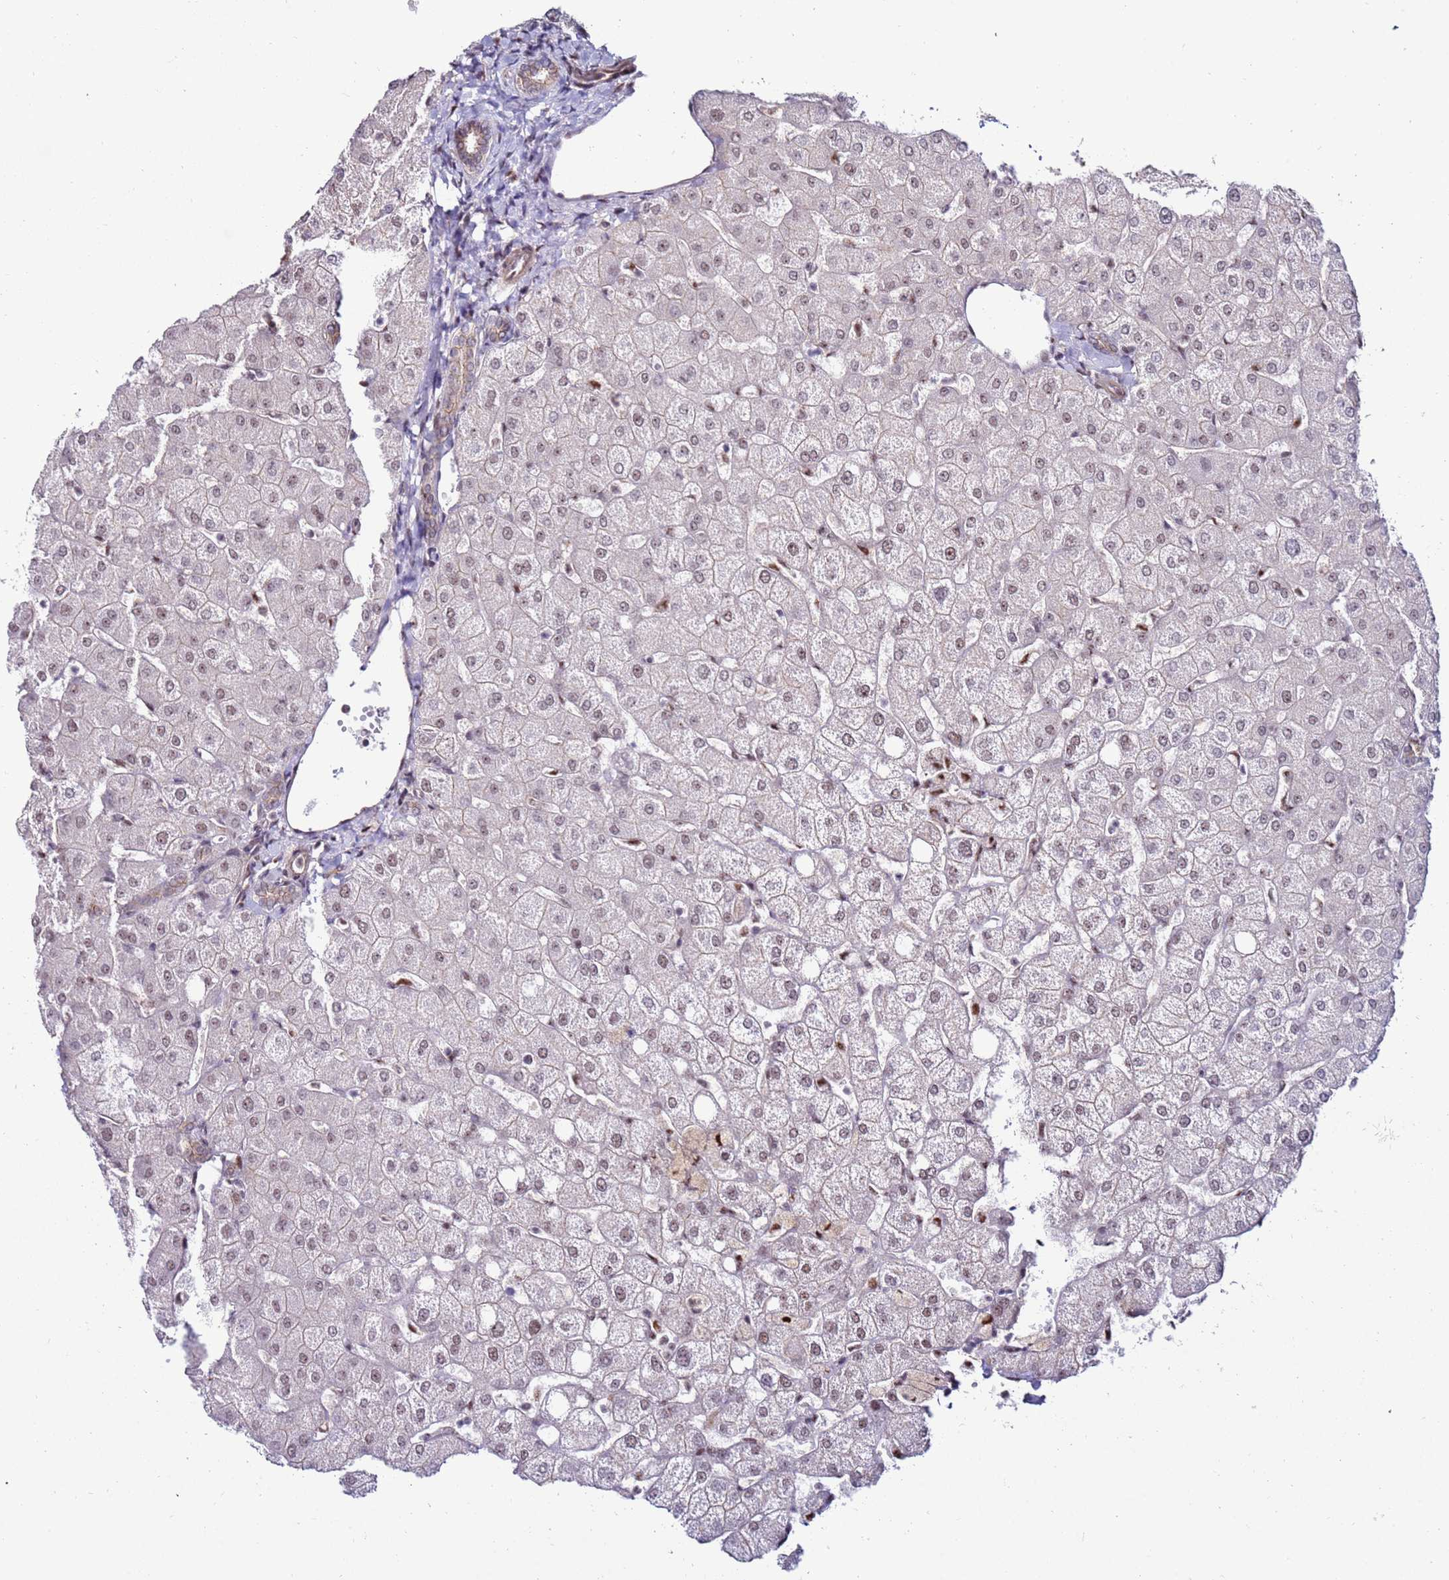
{"staining": {"intensity": "weak", "quantity": "25%-75%", "location": "cytoplasmic/membranous"}, "tissue": "liver", "cell_type": "Cholangiocytes", "image_type": "normal", "snomed": [{"axis": "morphology", "description": "Normal tissue, NOS"}, {"axis": "topography", "description": "Liver"}], "caption": "Liver stained for a protein demonstrates weak cytoplasmic/membranous positivity in cholangiocytes. Using DAB (3,3'-diaminobenzidine) (brown) and hematoxylin (blue) stains, captured at high magnification using brightfield microscopy.", "gene": "KPNA4", "patient": {"sex": "female", "age": 54}}